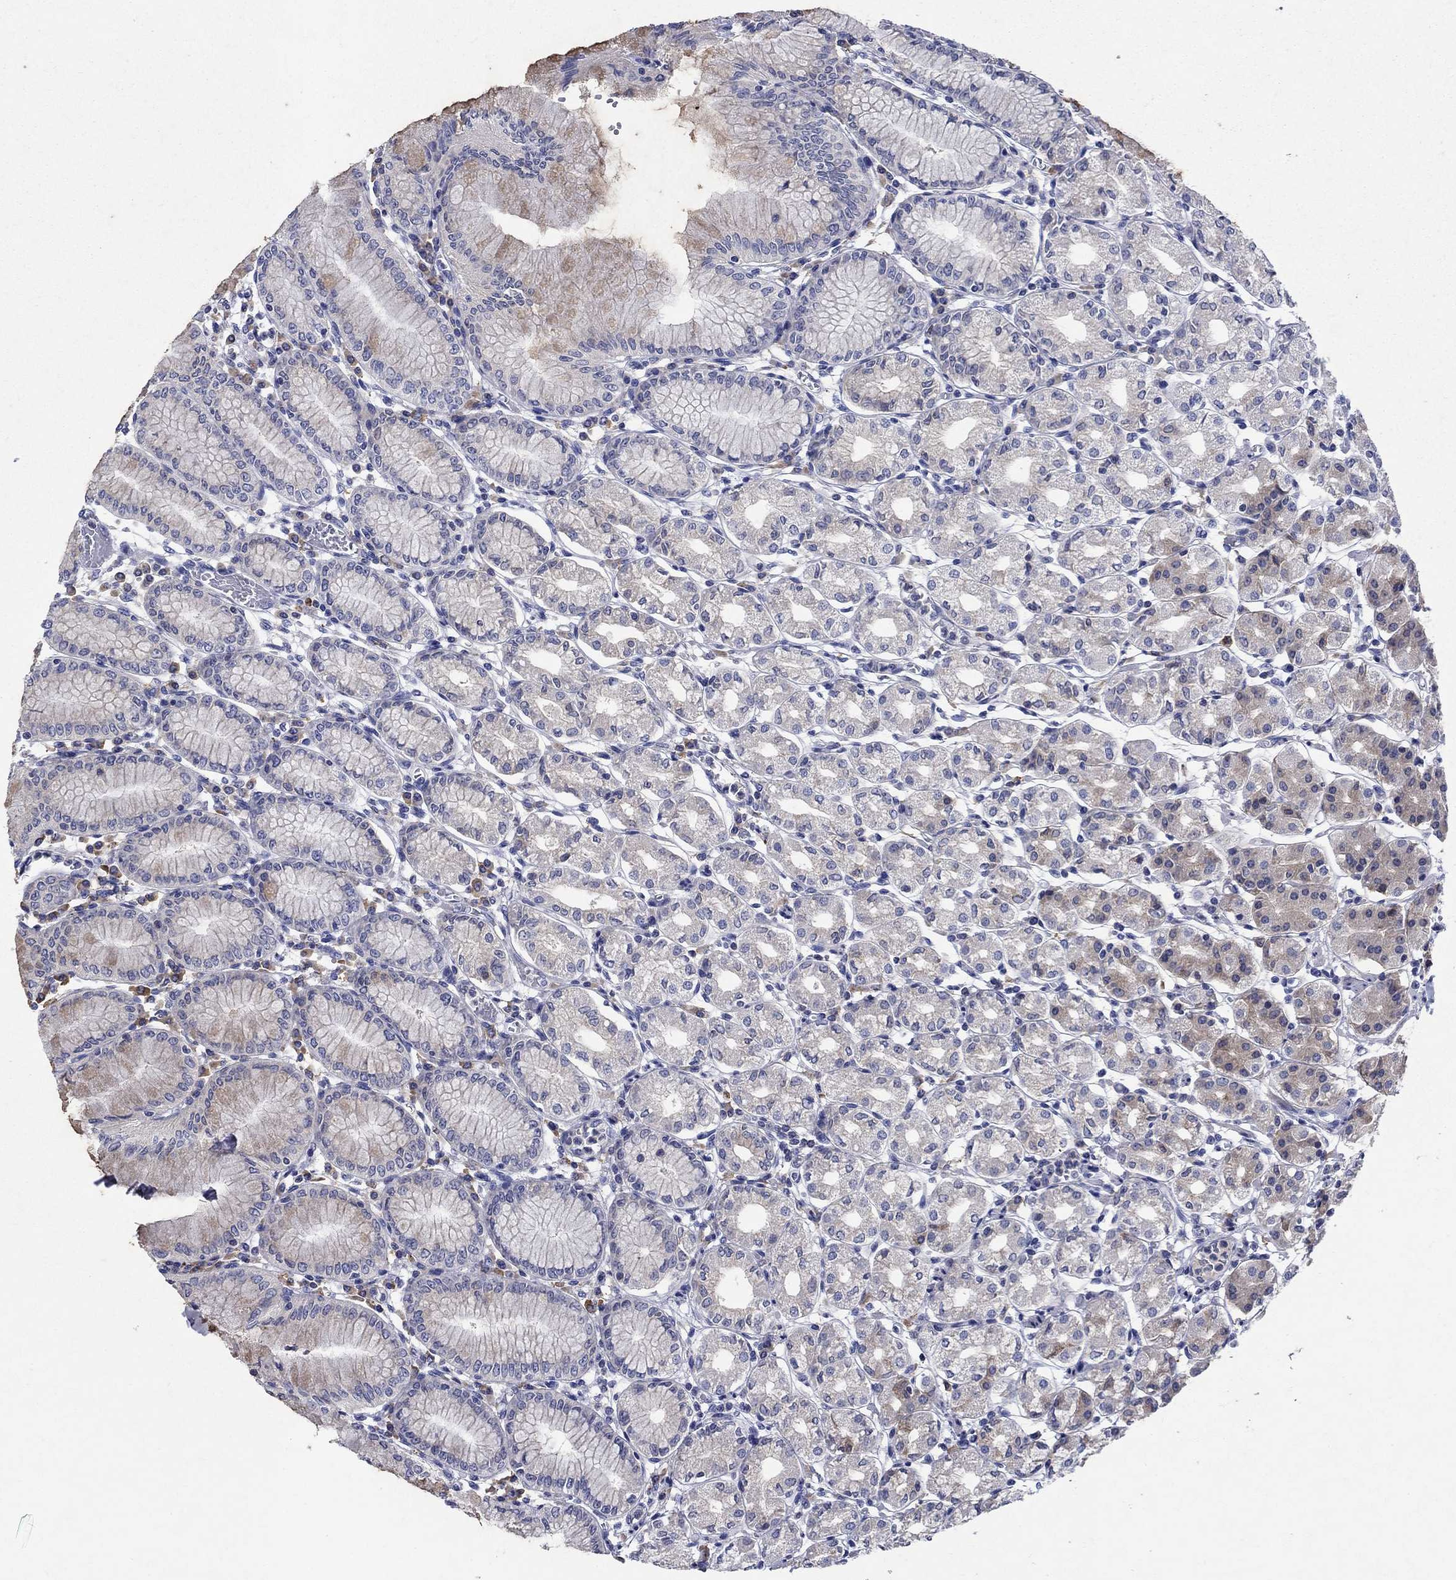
{"staining": {"intensity": "weak", "quantity": "<25%", "location": "cytoplasmic/membranous"}, "tissue": "stomach", "cell_type": "Glandular cells", "image_type": "normal", "snomed": [{"axis": "morphology", "description": "Normal tissue, NOS"}, {"axis": "topography", "description": "Skeletal muscle"}, {"axis": "topography", "description": "Stomach"}], "caption": "Immunohistochemistry image of unremarkable stomach stained for a protein (brown), which reveals no expression in glandular cells. Nuclei are stained in blue.", "gene": "SULT2B1", "patient": {"sex": "female", "age": 57}}